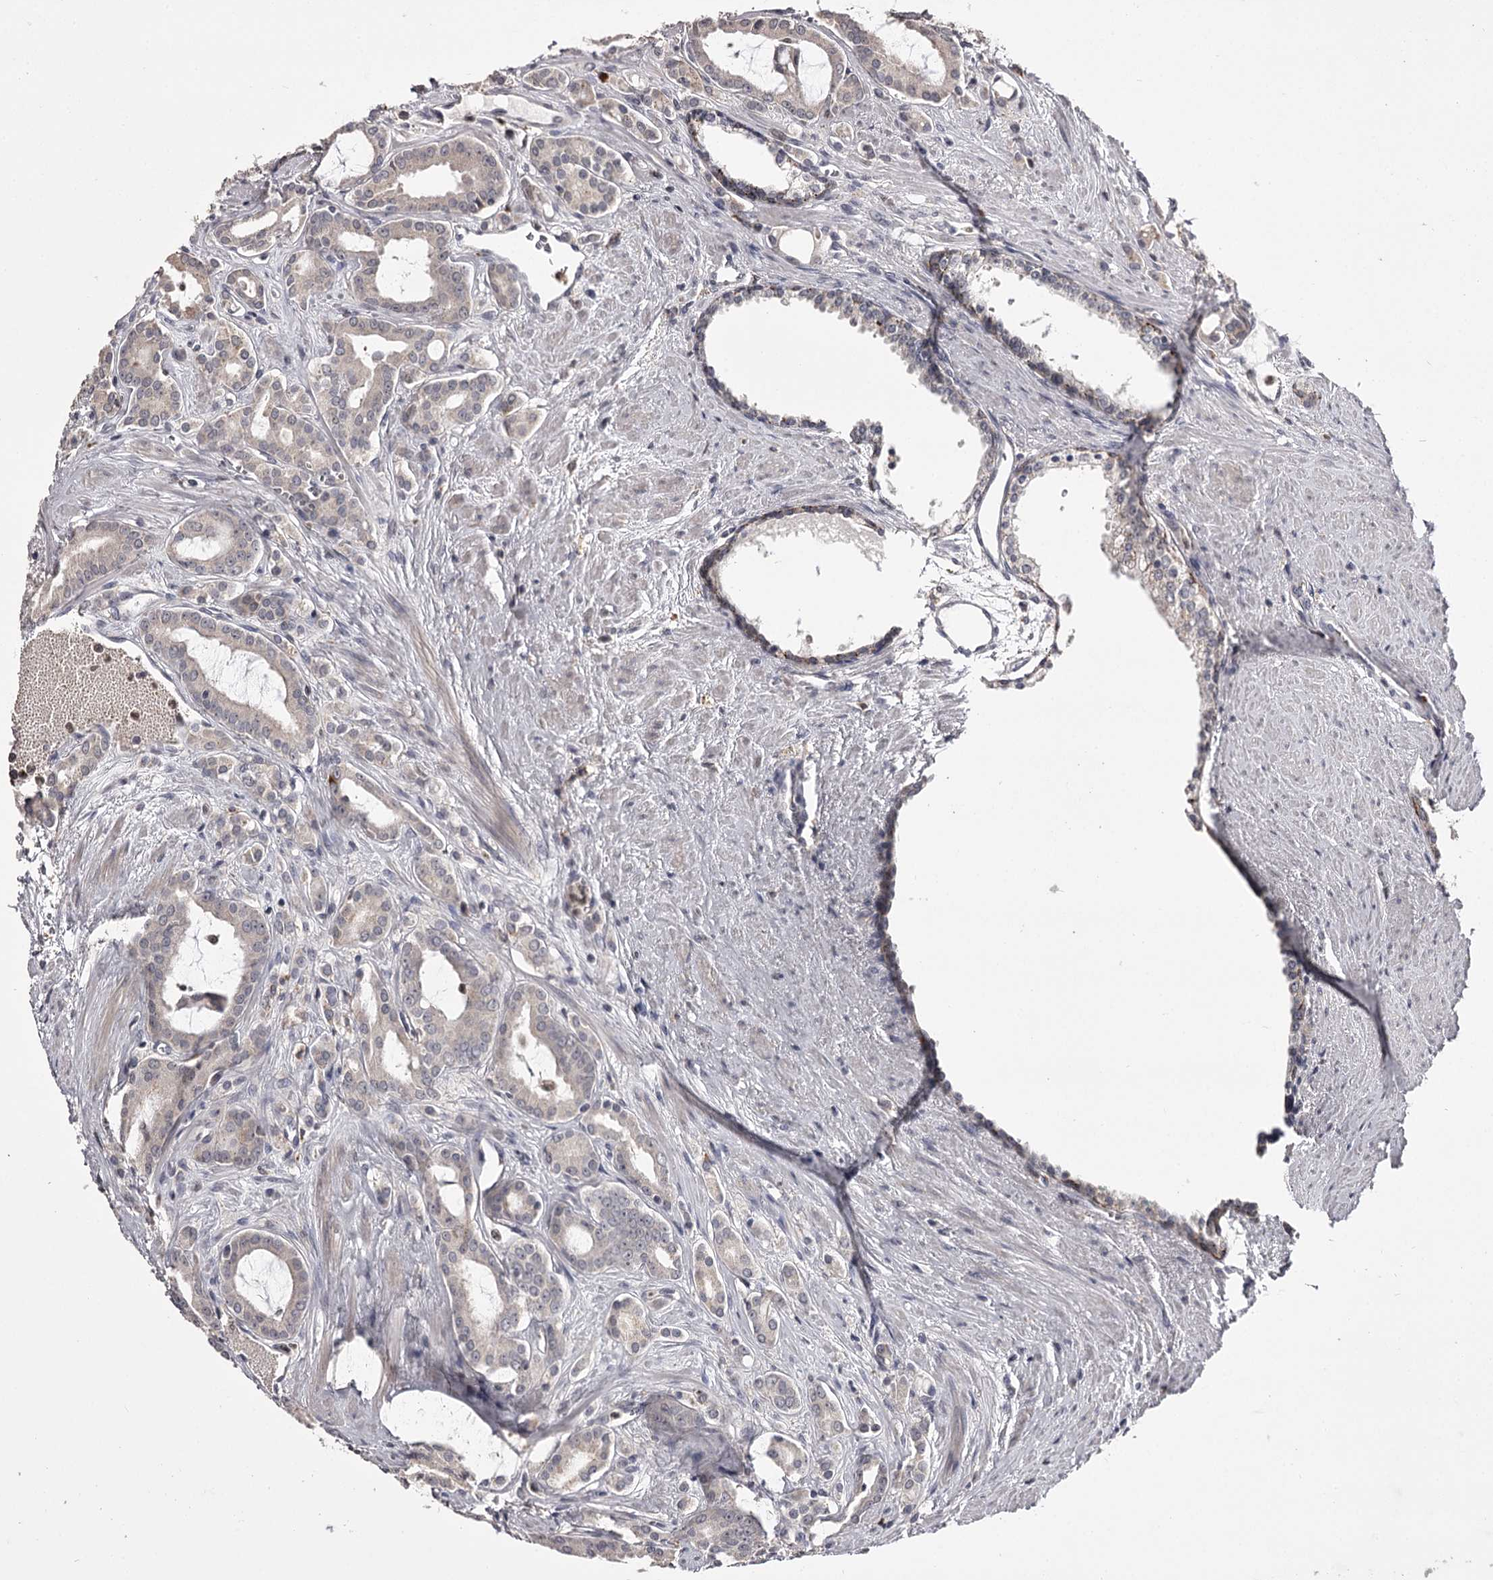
{"staining": {"intensity": "negative", "quantity": "none", "location": "none"}, "tissue": "prostate cancer", "cell_type": "Tumor cells", "image_type": "cancer", "snomed": [{"axis": "morphology", "description": "Adenocarcinoma, High grade"}, {"axis": "topography", "description": "Prostate"}], "caption": "An IHC histopathology image of prostate cancer is shown. There is no staining in tumor cells of prostate cancer.", "gene": "SLC32A1", "patient": {"sex": "male", "age": 72}}